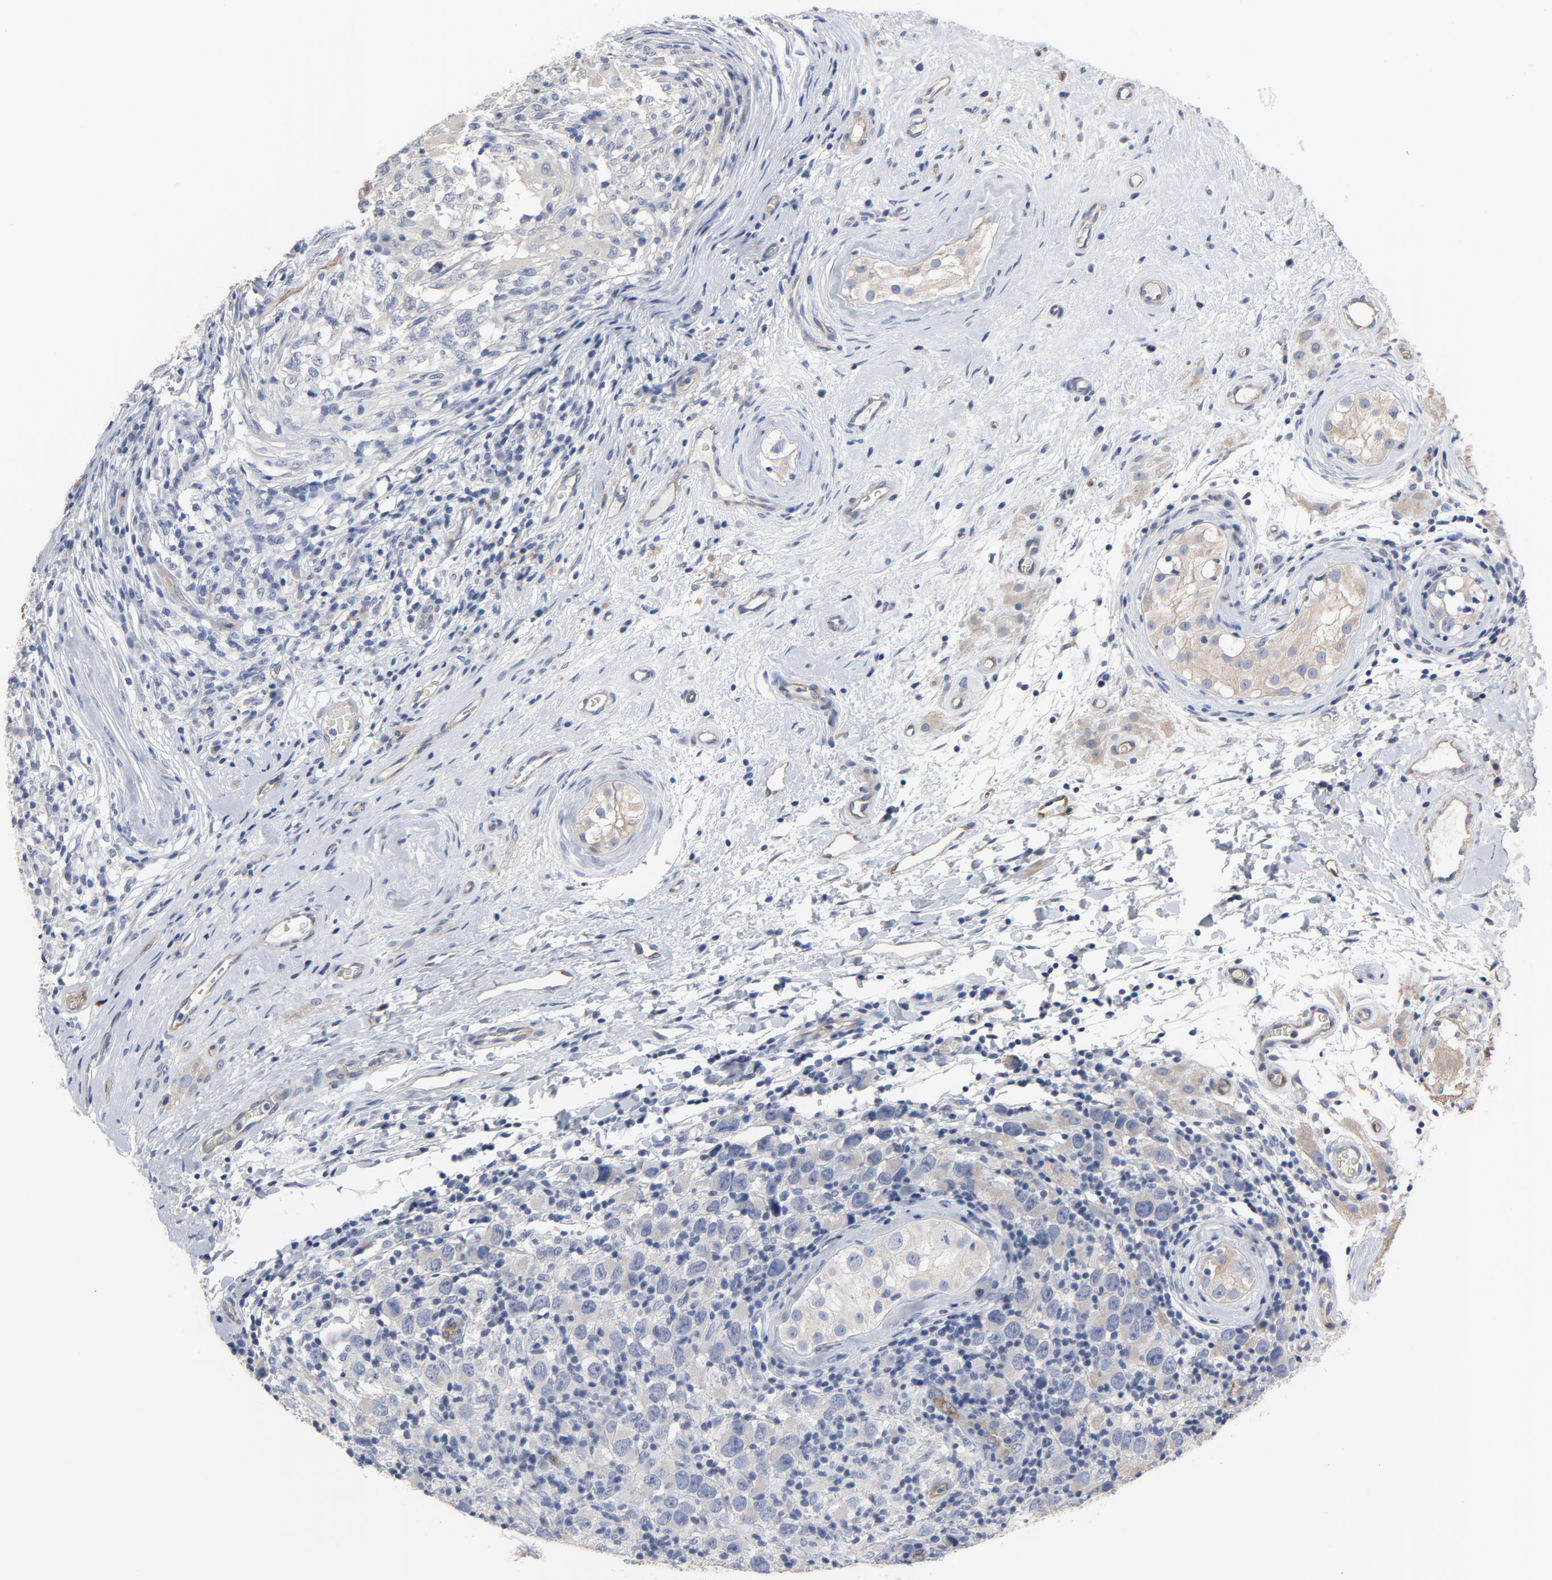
{"staining": {"intensity": "negative", "quantity": "none", "location": "none"}, "tissue": "testis cancer", "cell_type": "Tumor cells", "image_type": "cancer", "snomed": [{"axis": "morphology", "description": "Carcinoma, Embryonal, NOS"}, {"axis": "topography", "description": "Testis"}], "caption": "The photomicrograph displays no staining of tumor cells in testis cancer.", "gene": "KDR", "patient": {"sex": "male", "age": 21}}